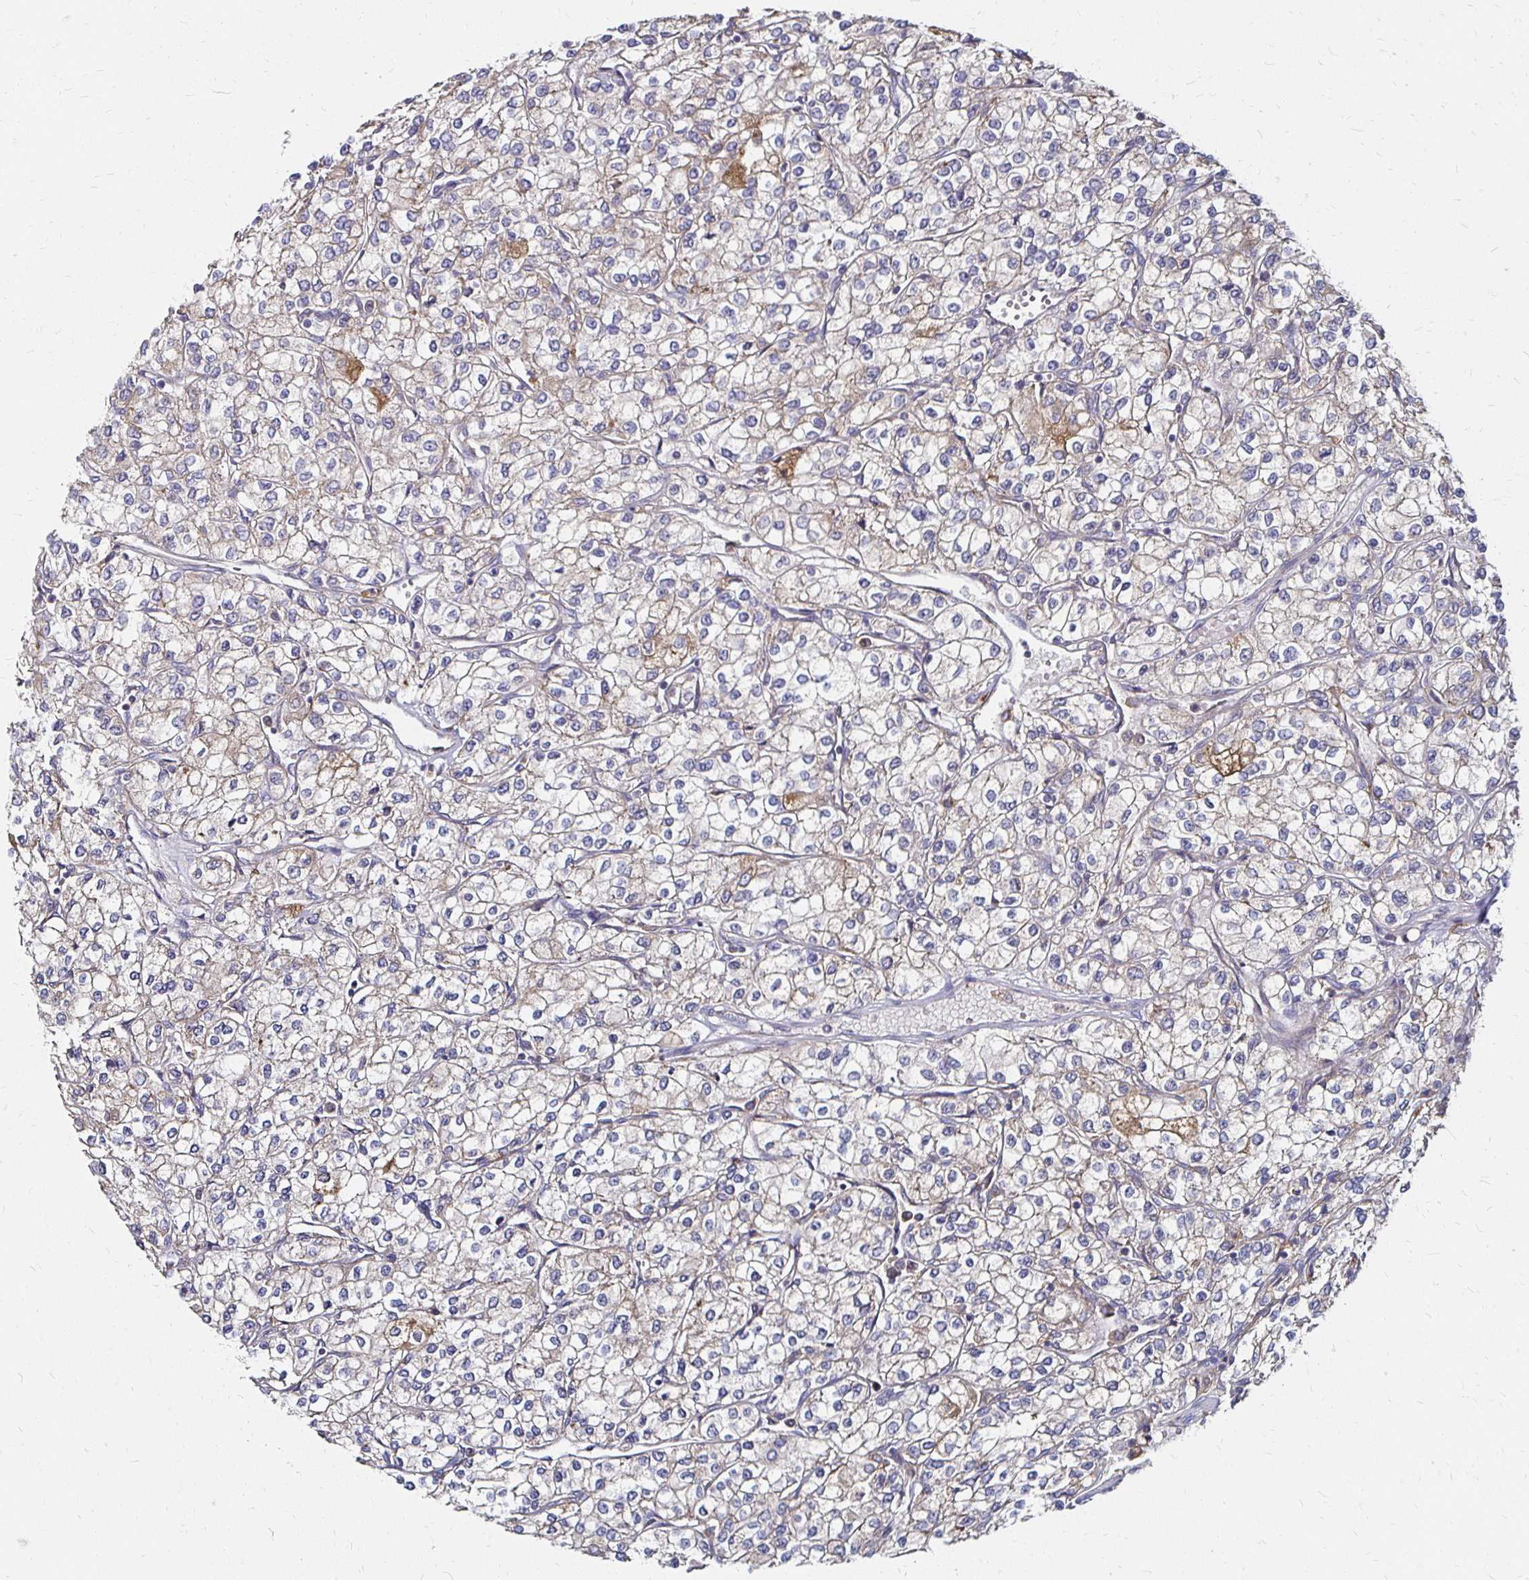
{"staining": {"intensity": "weak", "quantity": "<25%", "location": "cytoplasmic/membranous"}, "tissue": "renal cancer", "cell_type": "Tumor cells", "image_type": "cancer", "snomed": [{"axis": "morphology", "description": "Adenocarcinoma, NOS"}, {"axis": "topography", "description": "Kidney"}], "caption": "This histopathology image is of adenocarcinoma (renal) stained with IHC to label a protein in brown with the nuclei are counter-stained blue. There is no positivity in tumor cells. (DAB IHC, high magnification).", "gene": "NCSTN", "patient": {"sex": "male", "age": 80}}